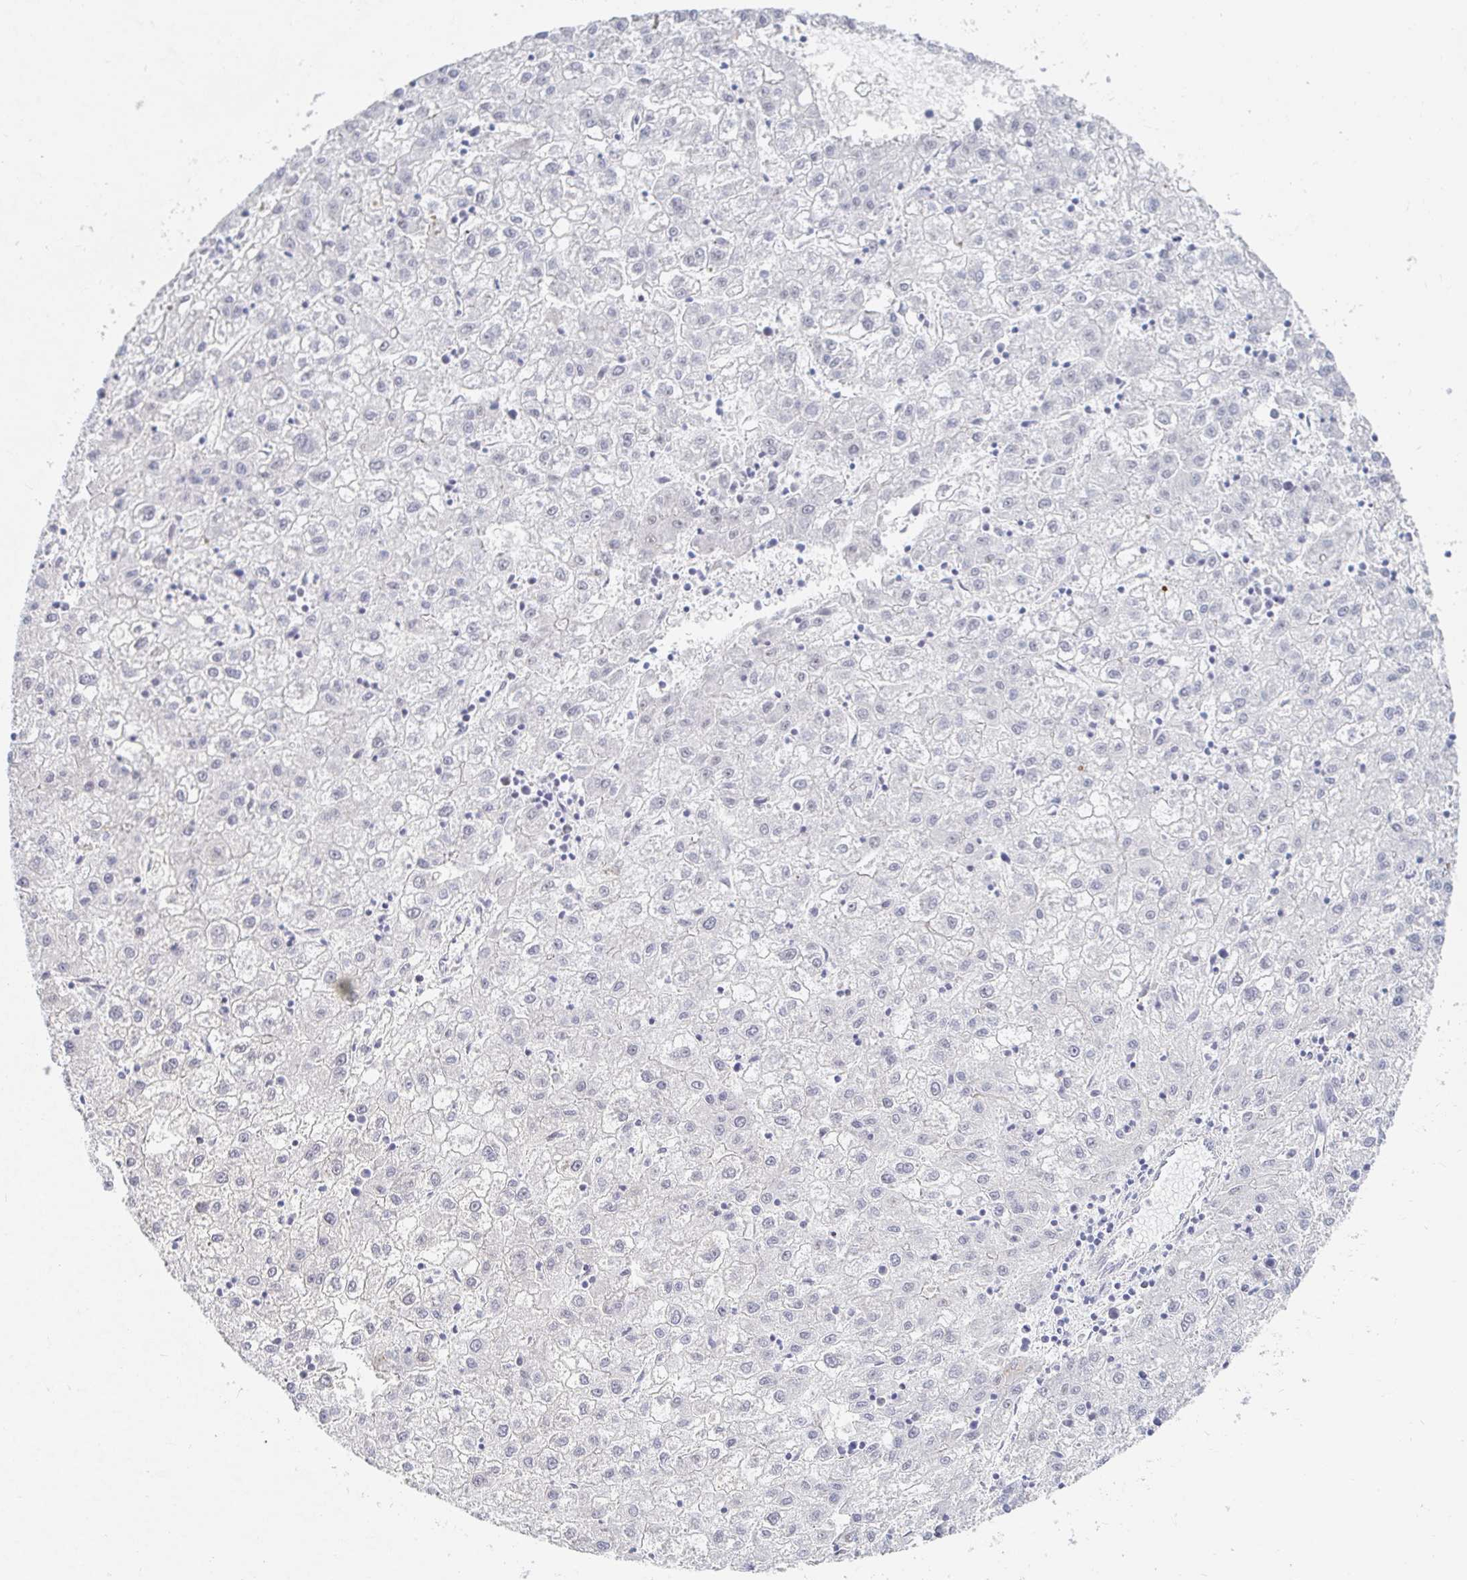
{"staining": {"intensity": "negative", "quantity": "none", "location": "none"}, "tissue": "liver cancer", "cell_type": "Tumor cells", "image_type": "cancer", "snomed": [{"axis": "morphology", "description": "Carcinoma, Hepatocellular, NOS"}, {"axis": "topography", "description": "Liver"}], "caption": "Liver cancer (hepatocellular carcinoma) was stained to show a protein in brown. There is no significant staining in tumor cells. (DAB immunohistochemistry (IHC) visualized using brightfield microscopy, high magnification).", "gene": "COL28A1", "patient": {"sex": "male", "age": 72}}